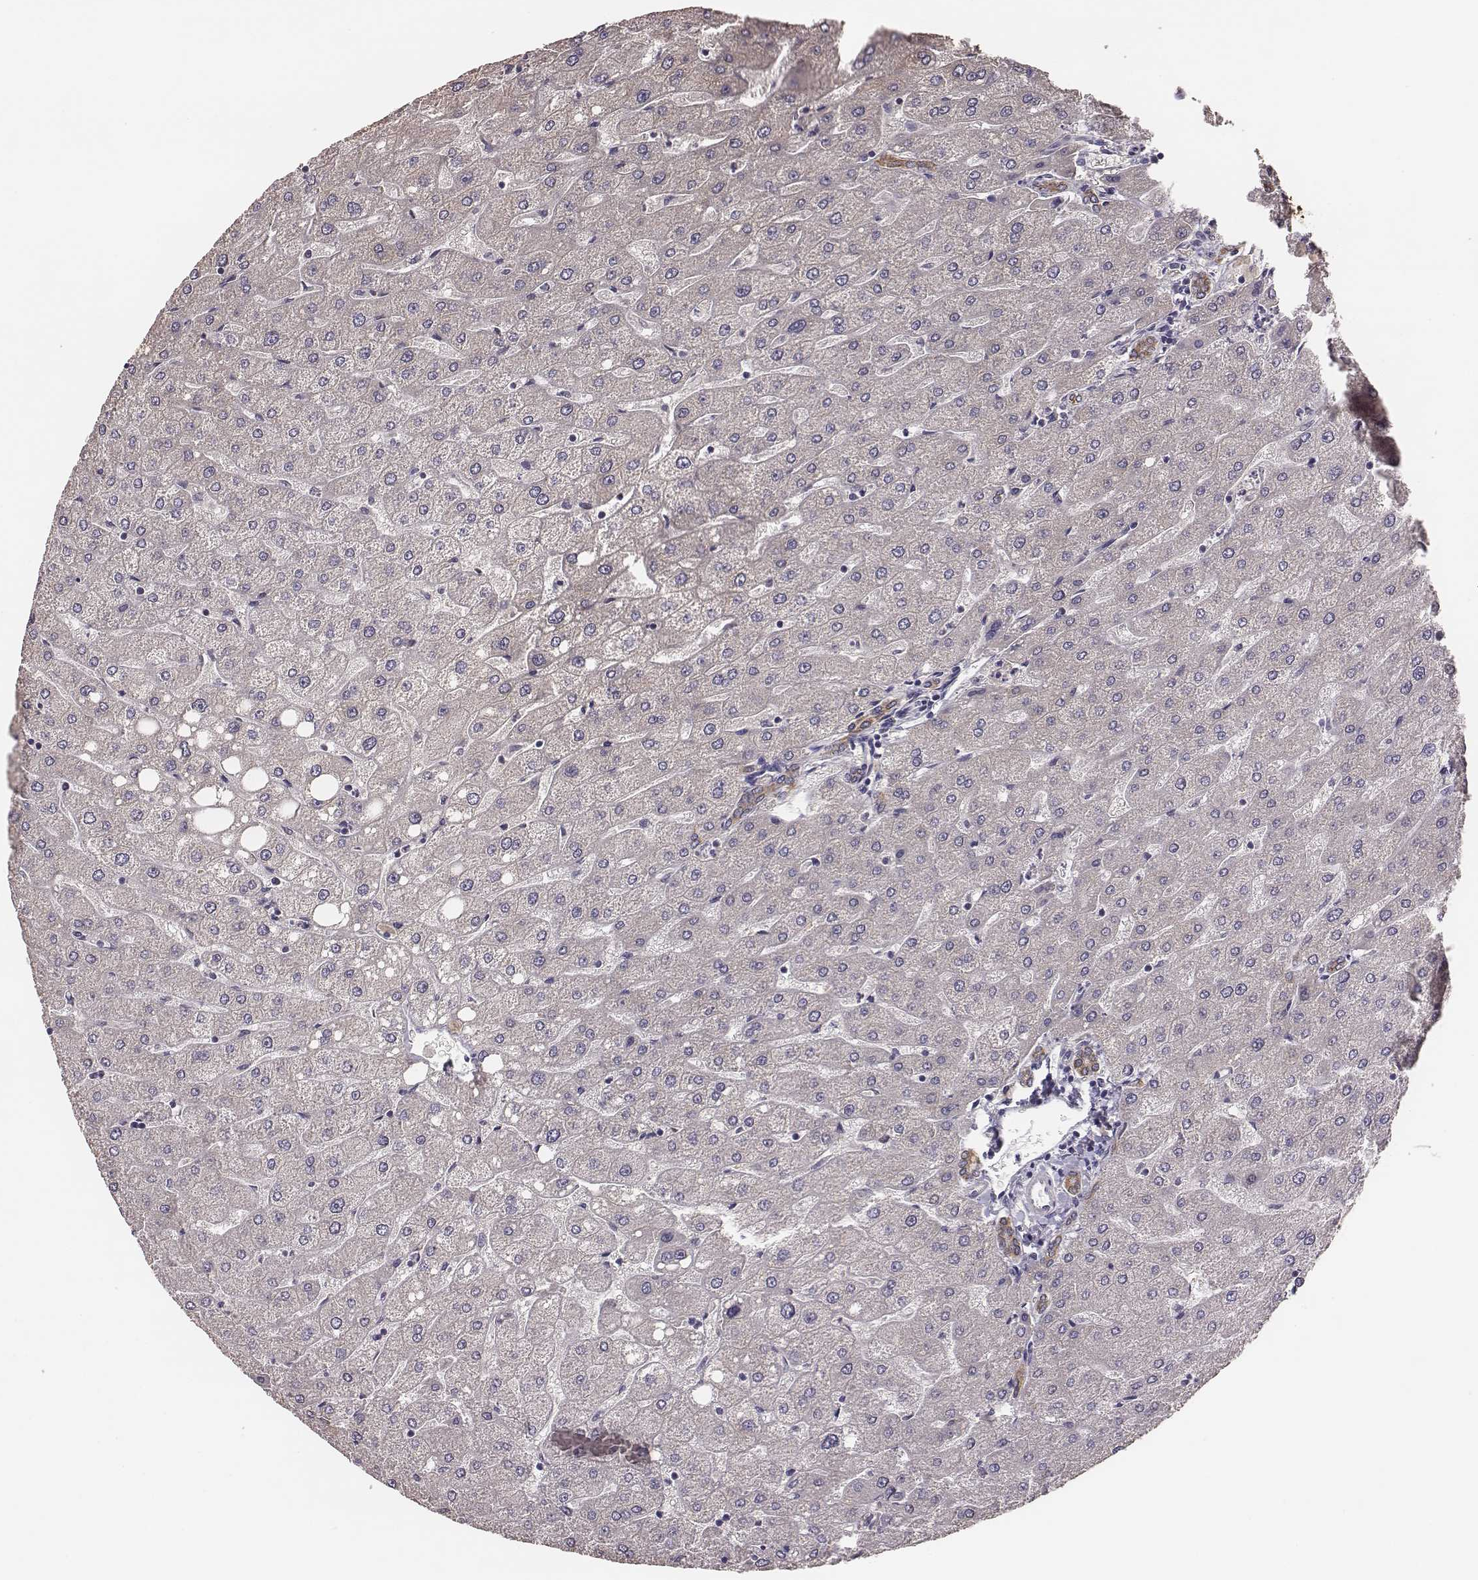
{"staining": {"intensity": "moderate", "quantity": ">75%", "location": "cytoplasmic/membranous"}, "tissue": "liver", "cell_type": "Cholangiocytes", "image_type": "normal", "snomed": [{"axis": "morphology", "description": "Normal tissue, NOS"}, {"axis": "topography", "description": "Liver"}], "caption": "Benign liver shows moderate cytoplasmic/membranous expression in approximately >75% of cholangiocytes The staining was performed using DAB (3,3'-diaminobenzidine) to visualize the protein expression in brown, while the nuclei were stained in blue with hematoxylin (Magnification: 20x)..", "gene": "HAVCR1", "patient": {"sex": "male", "age": 67}}